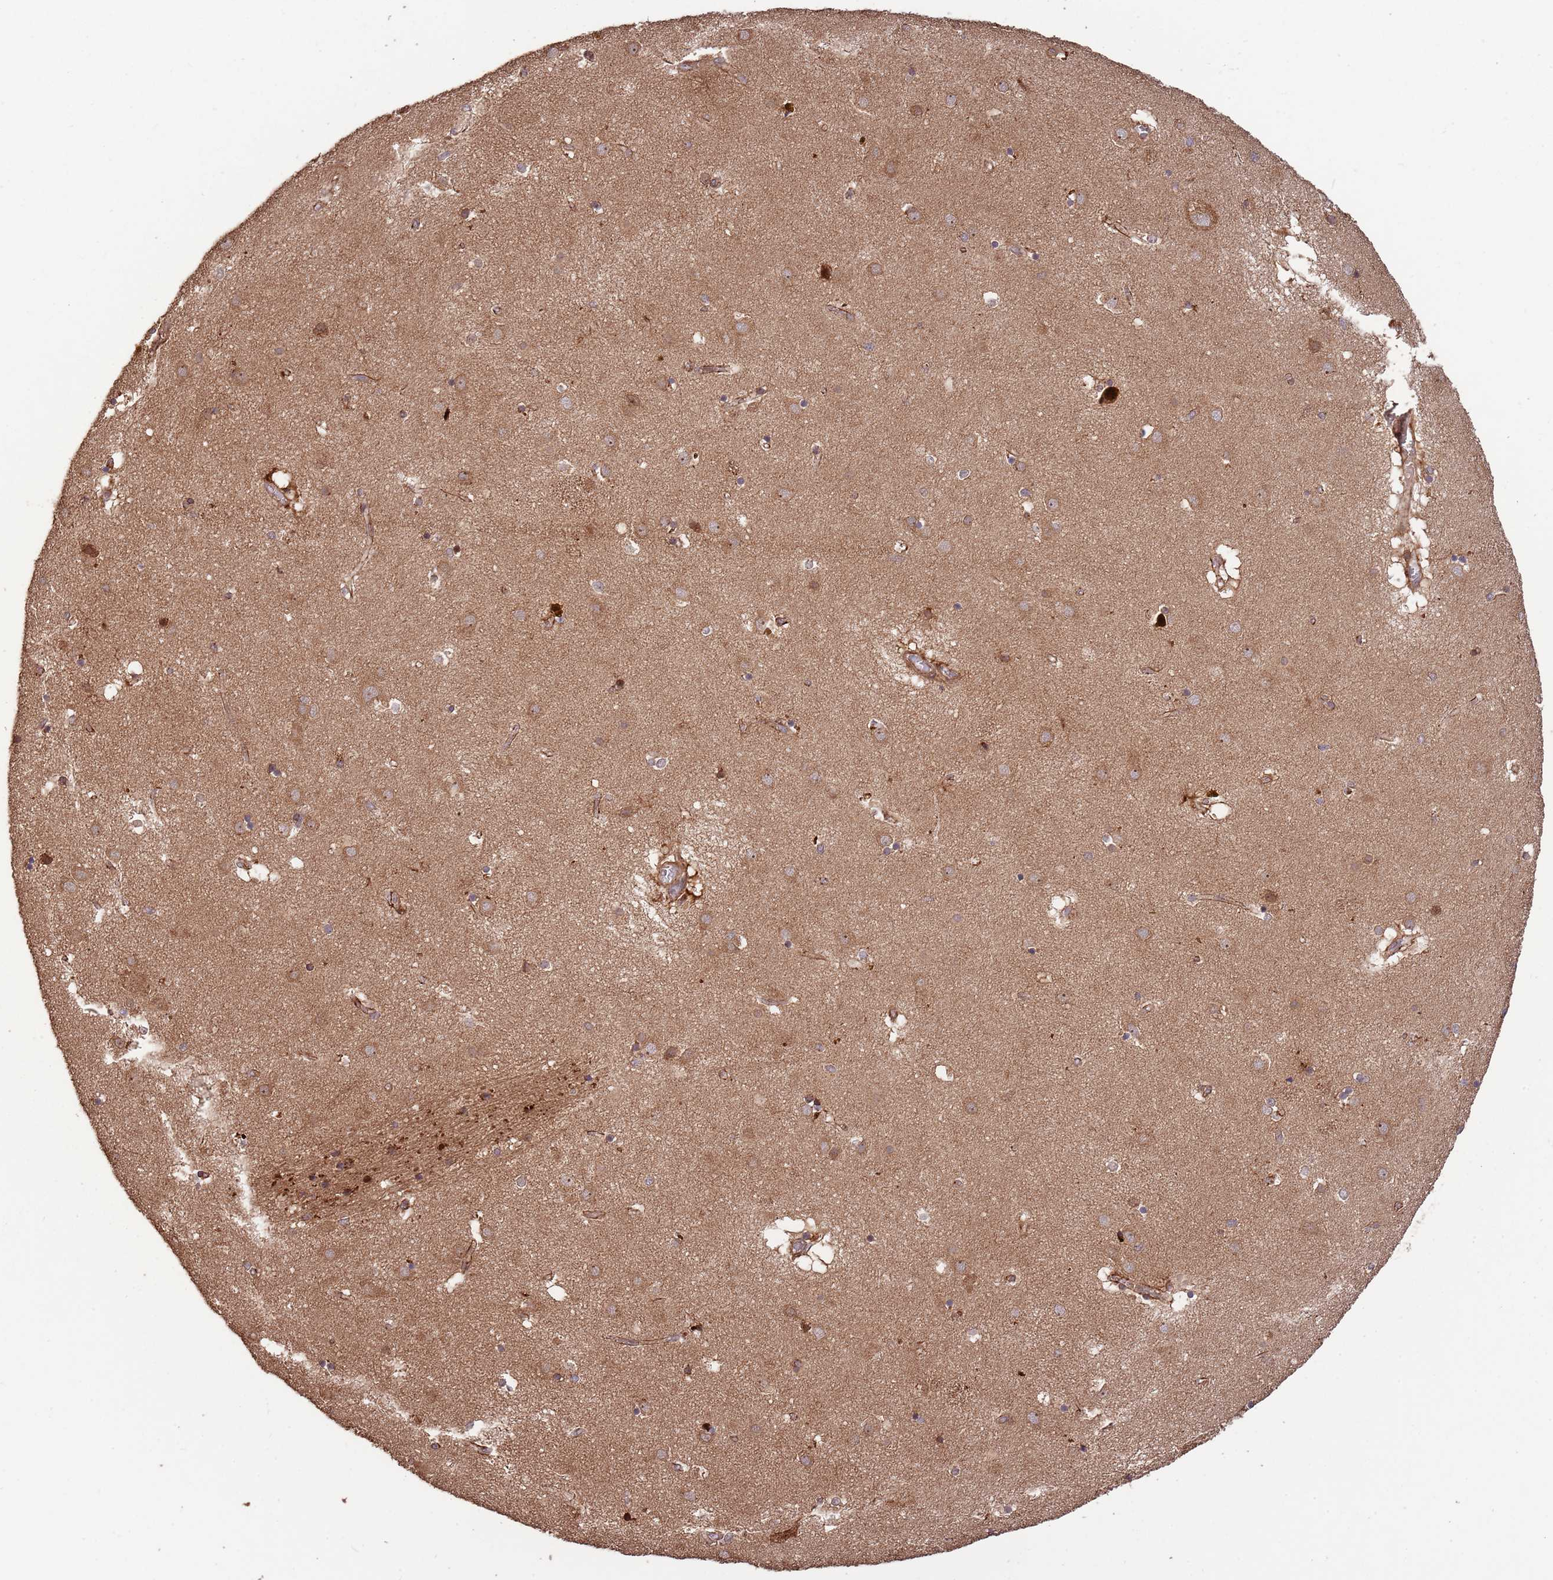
{"staining": {"intensity": "moderate", "quantity": "25%-75%", "location": "cytoplasmic/membranous,nuclear"}, "tissue": "caudate", "cell_type": "Glial cells", "image_type": "normal", "snomed": [{"axis": "morphology", "description": "Normal tissue, NOS"}, {"axis": "topography", "description": "Lateral ventricle wall"}], "caption": "Immunohistochemistry (IHC) of unremarkable caudate reveals medium levels of moderate cytoplasmic/membranous,nuclear positivity in about 25%-75% of glial cells.", "gene": "ZNF428", "patient": {"sex": "male", "age": 70}}